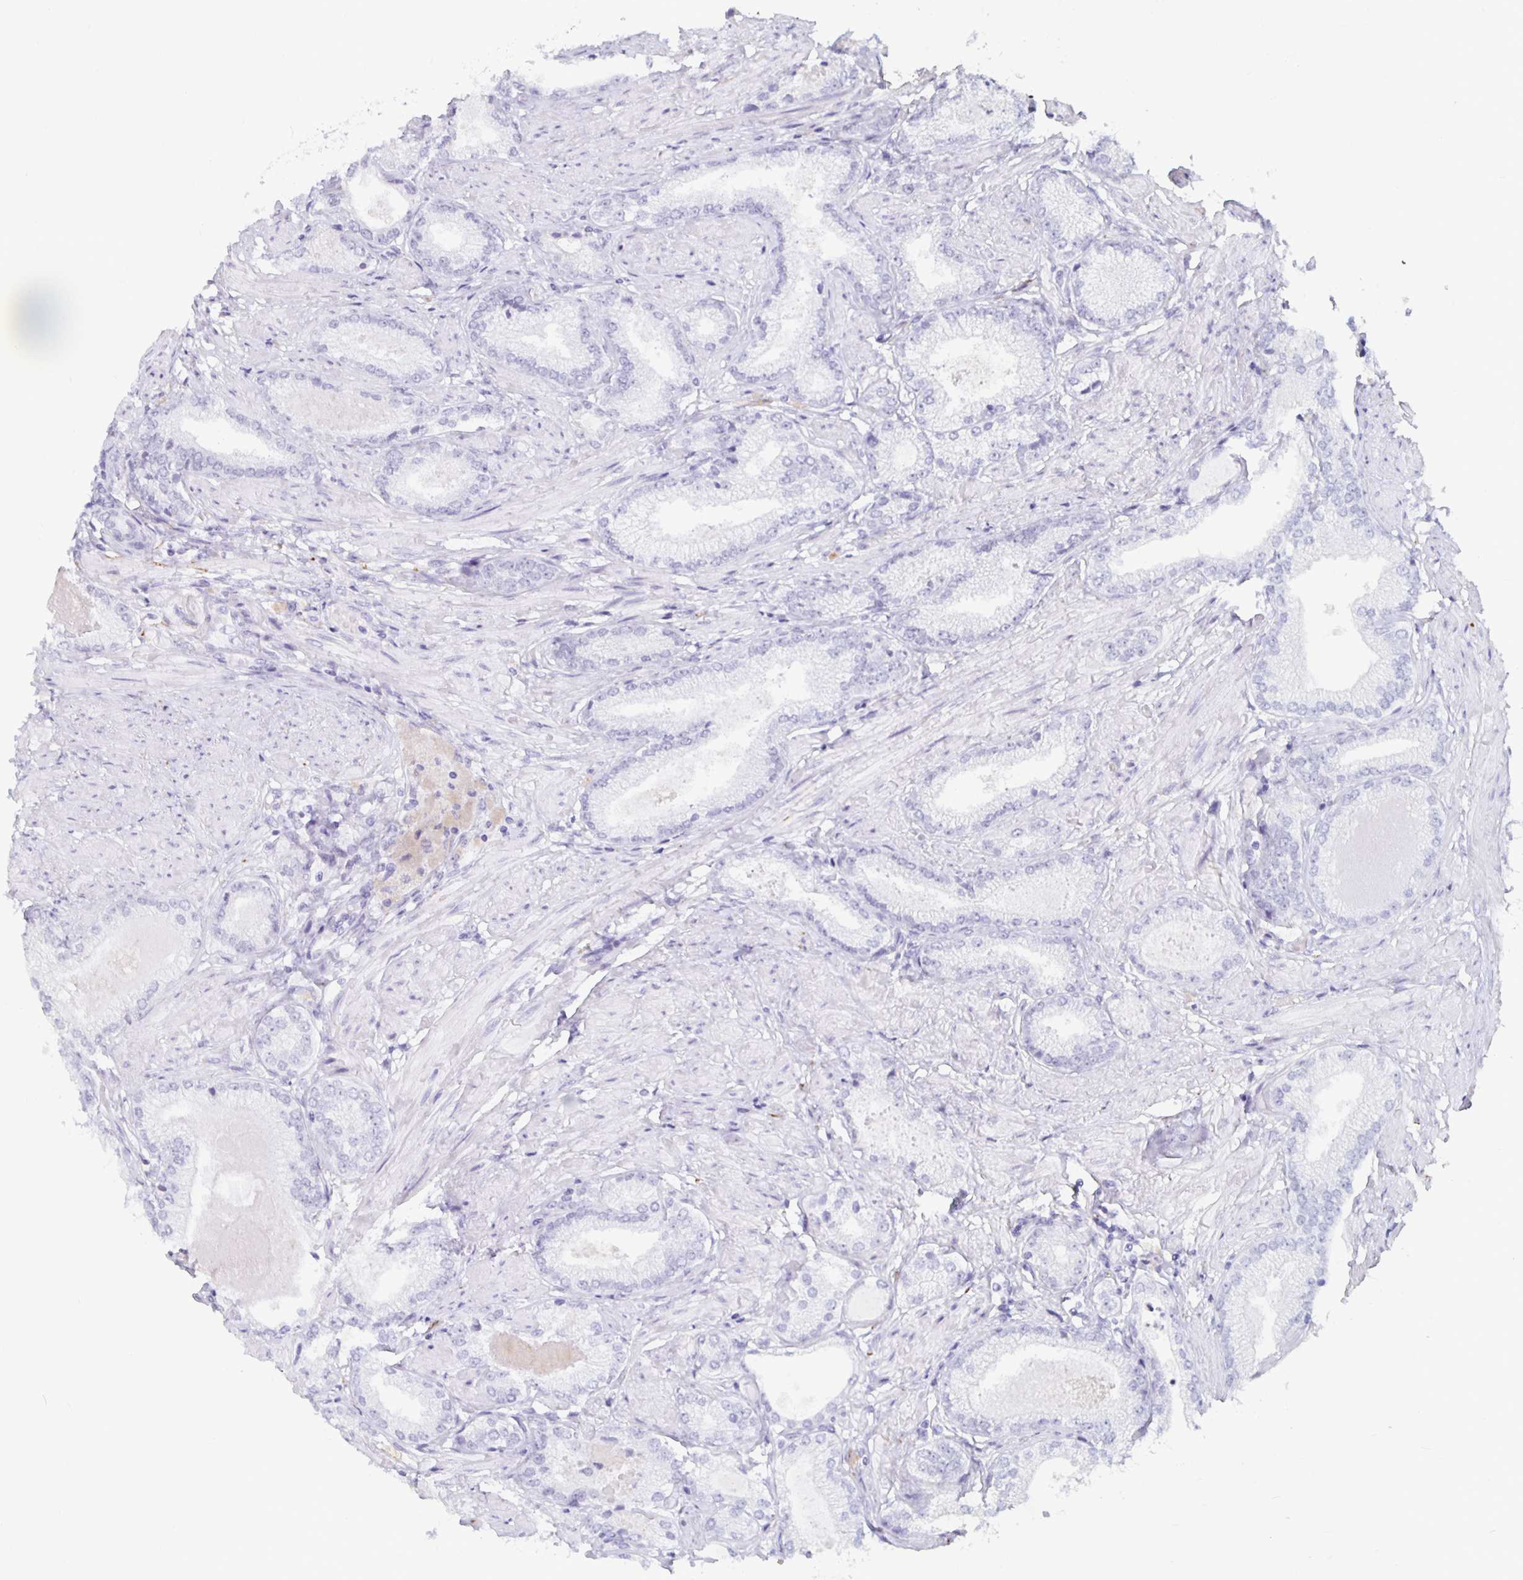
{"staining": {"intensity": "negative", "quantity": "none", "location": "none"}, "tissue": "prostate cancer", "cell_type": "Tumor cells", "image_type": "cancer", "snomed": [{"axis": "morphology", "description": "Adenocarcinoma, High grade"}, {"axis": "topography", "description": "Prostate and seminal vesicle, NOS"}], "caption": "IHC image of human prostate high-grade adenocarcinoma stained for a protein (brown), which shows no expression in tumor cells.", "gene": "KCNQ2", "patient": {"sex": "male", "age": 61}}